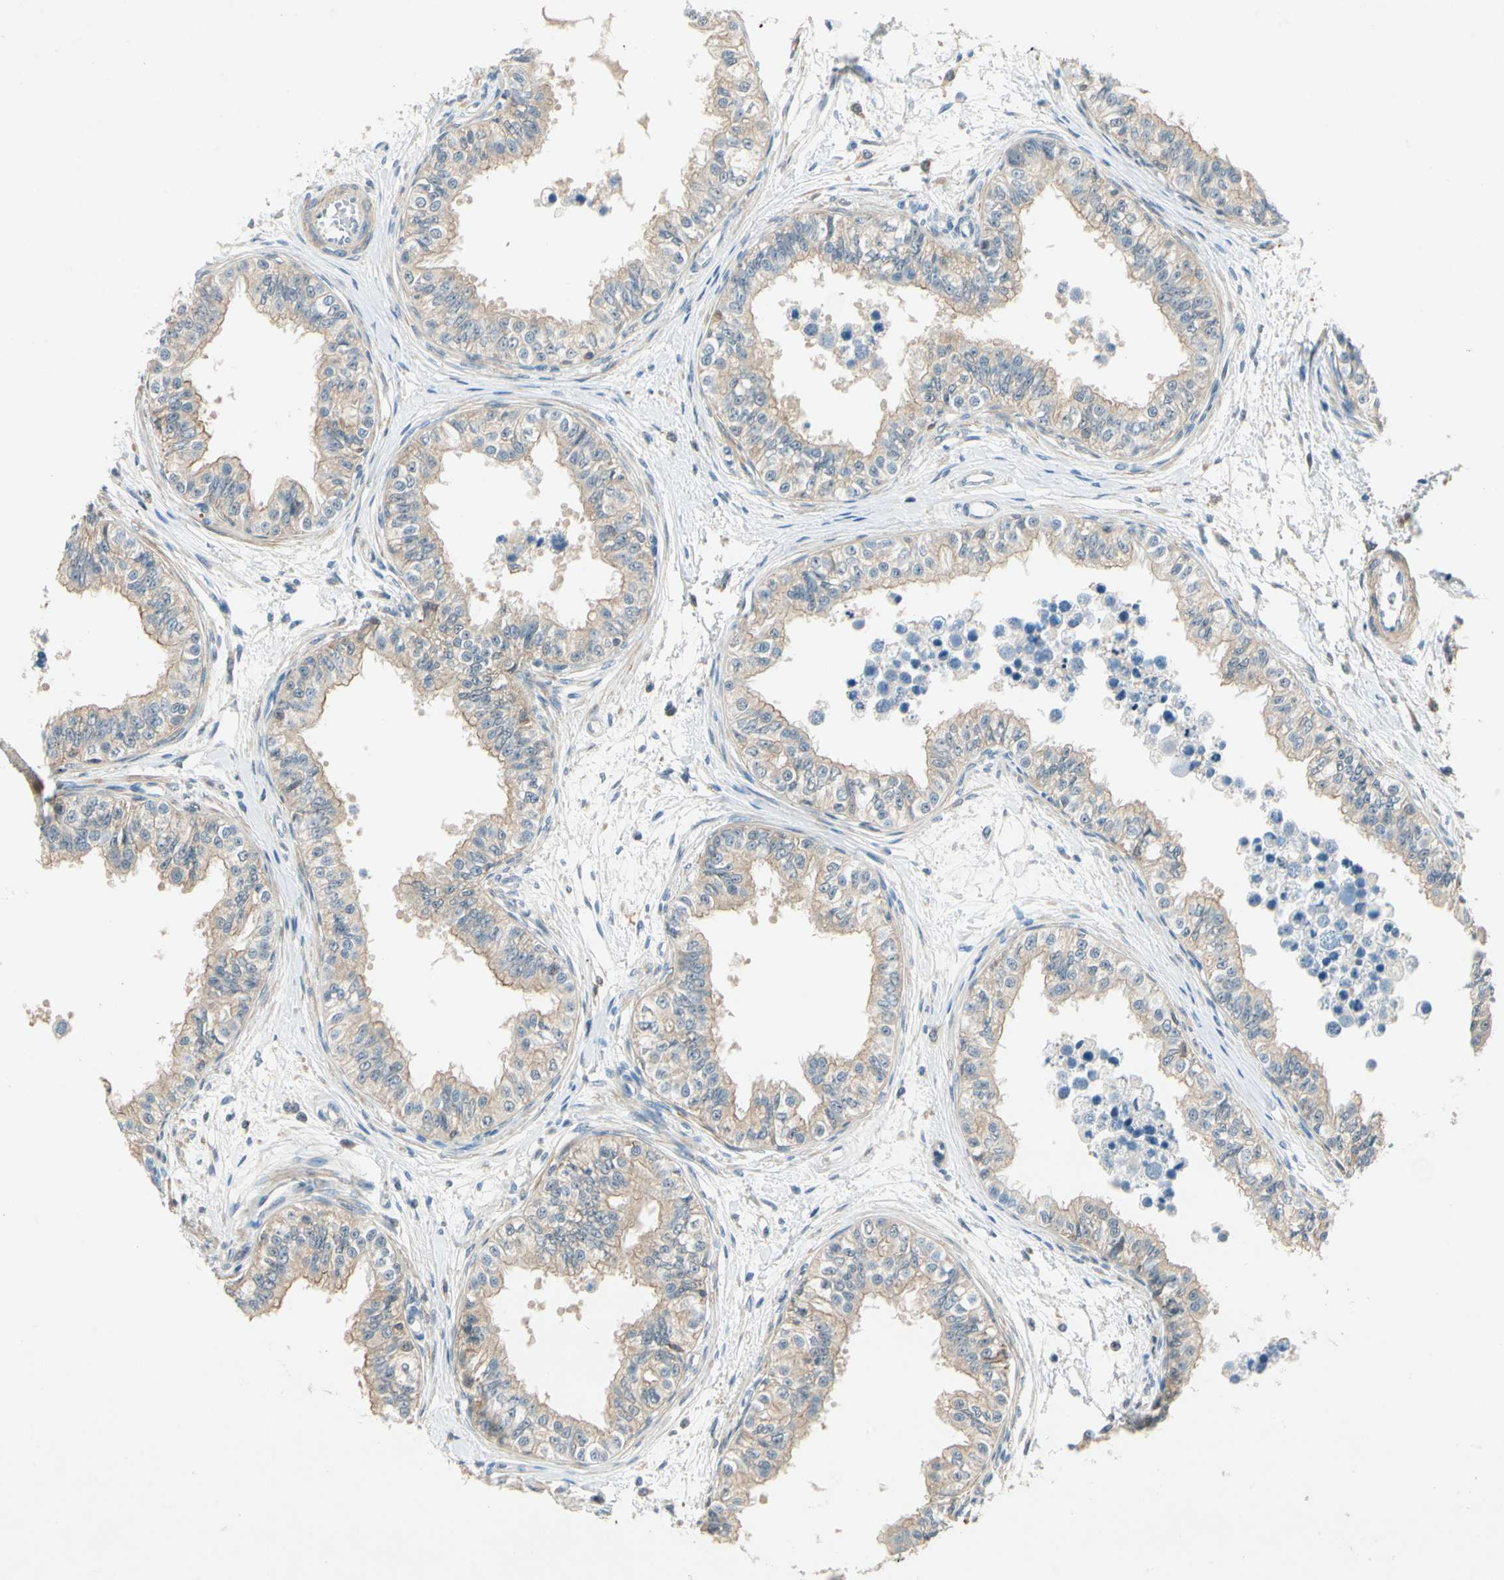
{"staining": {"intensity": "weak", "quantity": ">75%", "location": "cytoplasmic/membranous"}, "tissue": "epididymis", "cell_type": "Glandular cells", "image_type": "normal", "snomed": [{"axis": "morphology", "description": "Normal tissue, NOS"}, {"axis": "morphology", "description": "Adenocarcinoma, metastatic, NOS"}, {"axis": "topography", "description": "Testis"}, {"axis": "topography", "description": "Epididymis"}], "caption": "Glandular cells exhibit weak cytoplasmic/membranous positivity in approximately >75% of cells in unremarkable epididymis.", "gene": "WIPI1", "patient": {"sex": "male", "age": 26}}